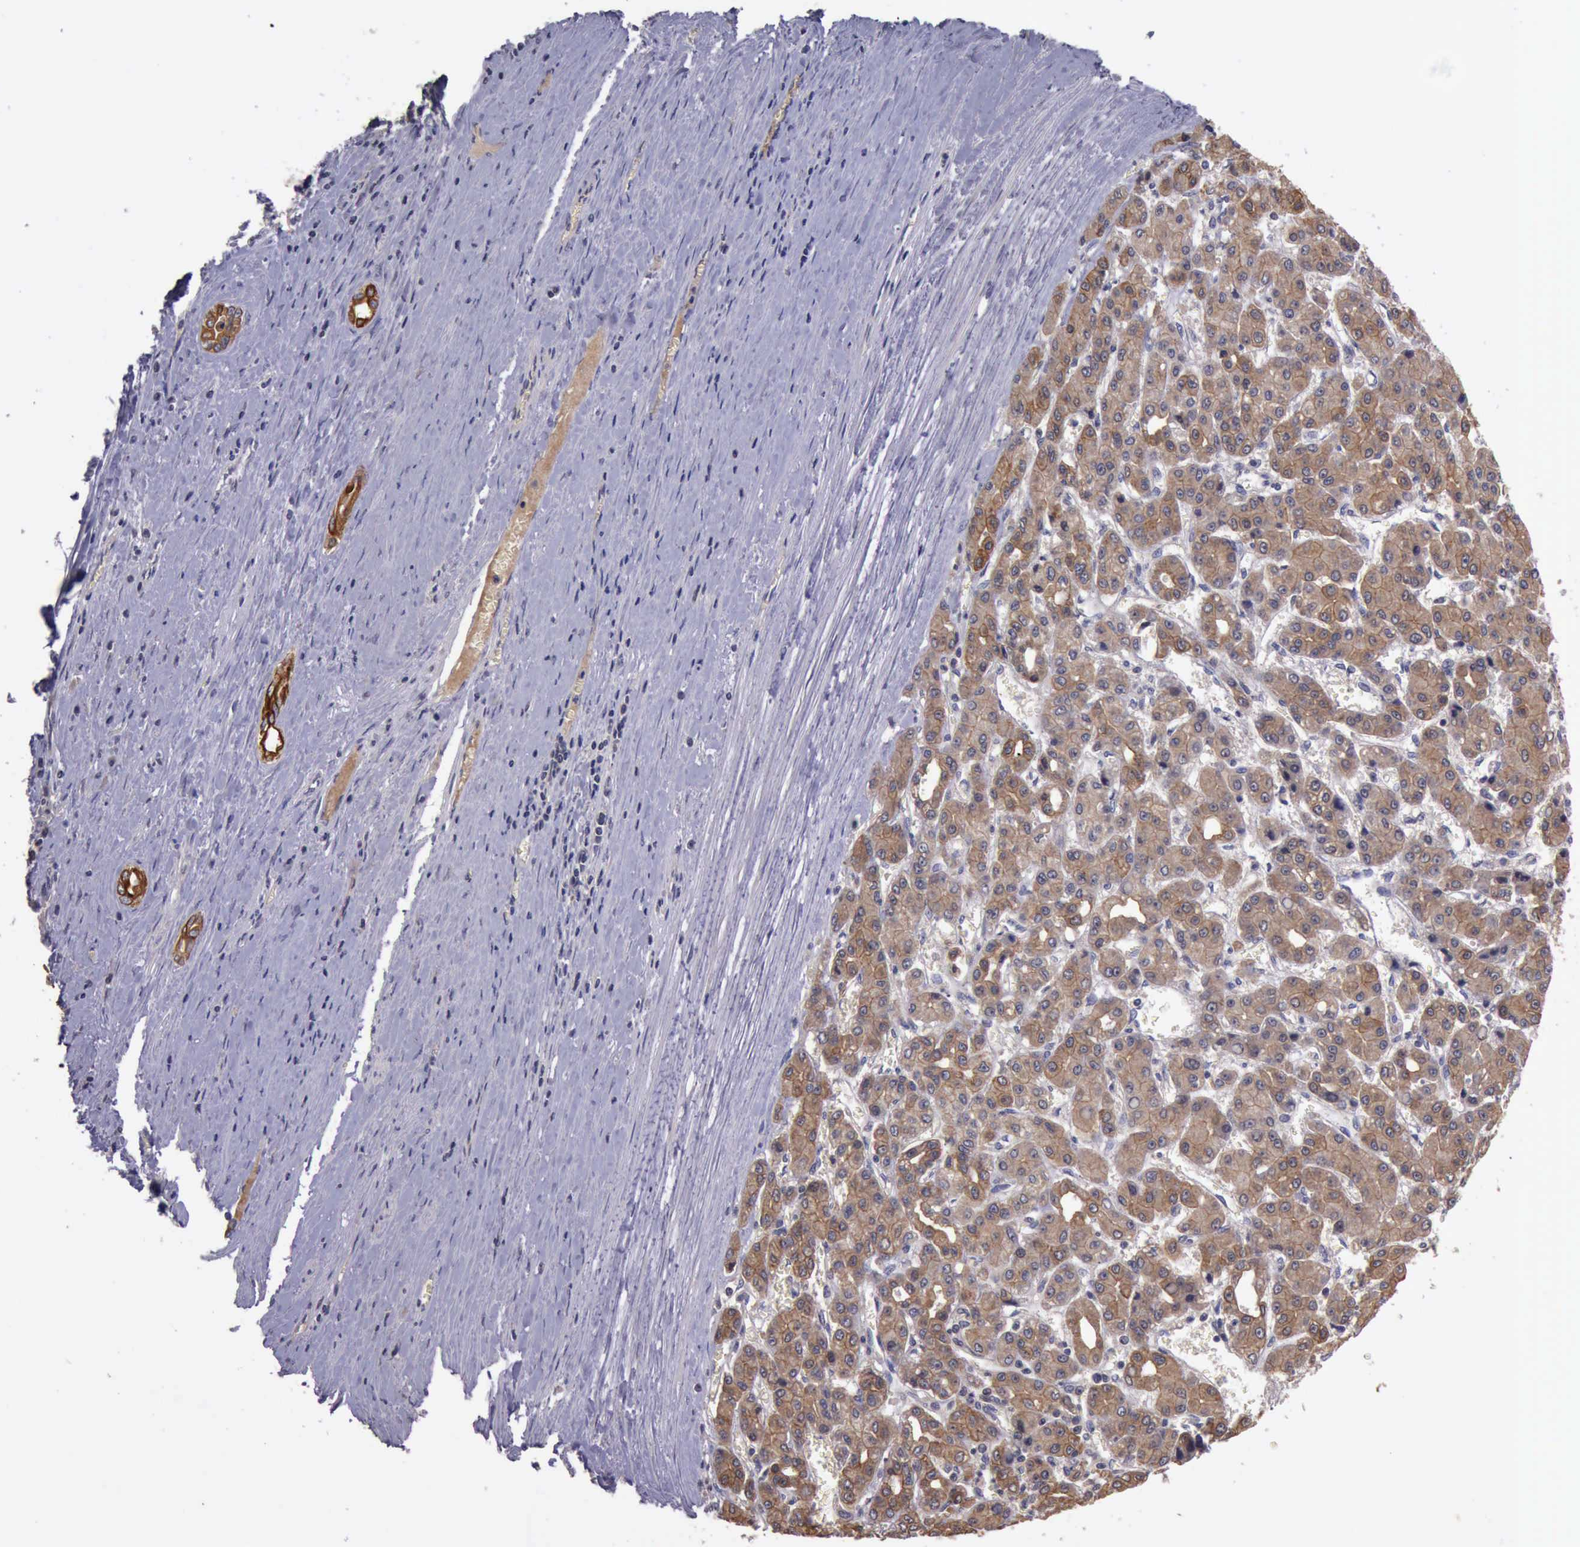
{"staining": {"intensity": "weak", "quantity": "25%-75%", "location": "cytoplasmic/membranous"}, "tissue": "liver cancer", "cell_type": "Tumor cells", "image_type": "cancer", "snomed": [{"axis": "morphology", "description": "Carcinoma, Hepatocellular, NOS"}, {"axis": "topography", "description": "Liver"}], "caption": "Immunohistochemical staining of human hepatocellular carcinoma (liver) shows low levels of weak cytoplasmic/membranous protein expression in approximately 25%-75% of tumor cells. Nuclei are stained in blue.", "gene": "RAB39B", "patient": {"sex": "male", "age": 69}}